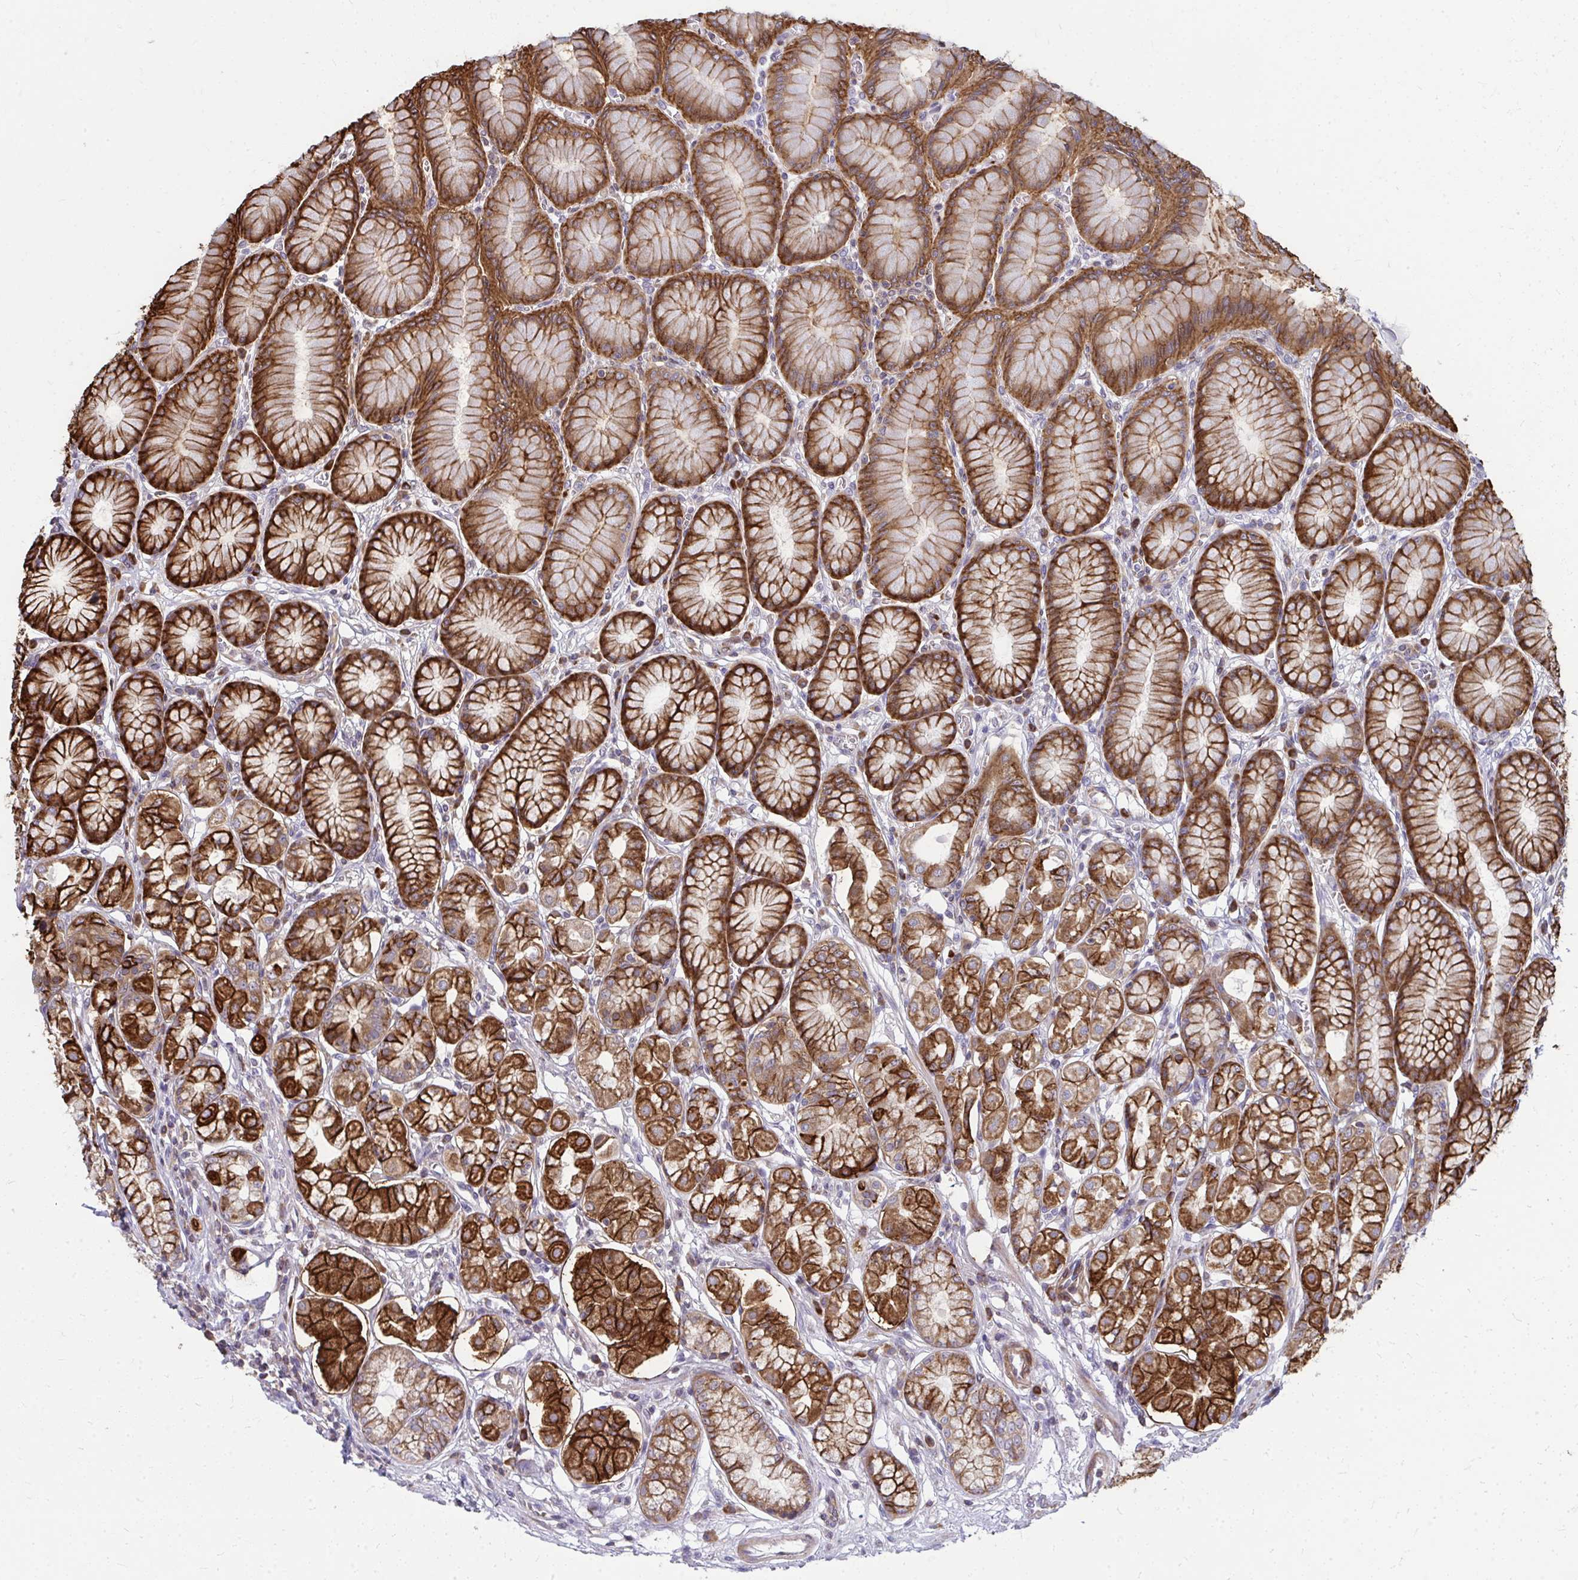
{"staining": {"intensity": "strong", "quantity": ">75%", "location": "cytoplasmic/membranous"}, "tissue": "stomach", "cell_type": "Glandular cells", "image_type": "normal", "snomed": [{"axis": "morphology", "description": "Normal tissue, NOS"}, {"axis": "topography", "description": "Stomach"}, {"axis": "topography", "description": "Stomach, lower"}], "caption": "This image exhibits benign stomach stained with immunohistochemistry to label a protein in brown. The cytoplasmic/membranous of glandular cells show strong positivity for the protein. Nuclei are counter-stained blue.", "gene": "GFPT2", "patient": {"sex": "male", "age": 76}}